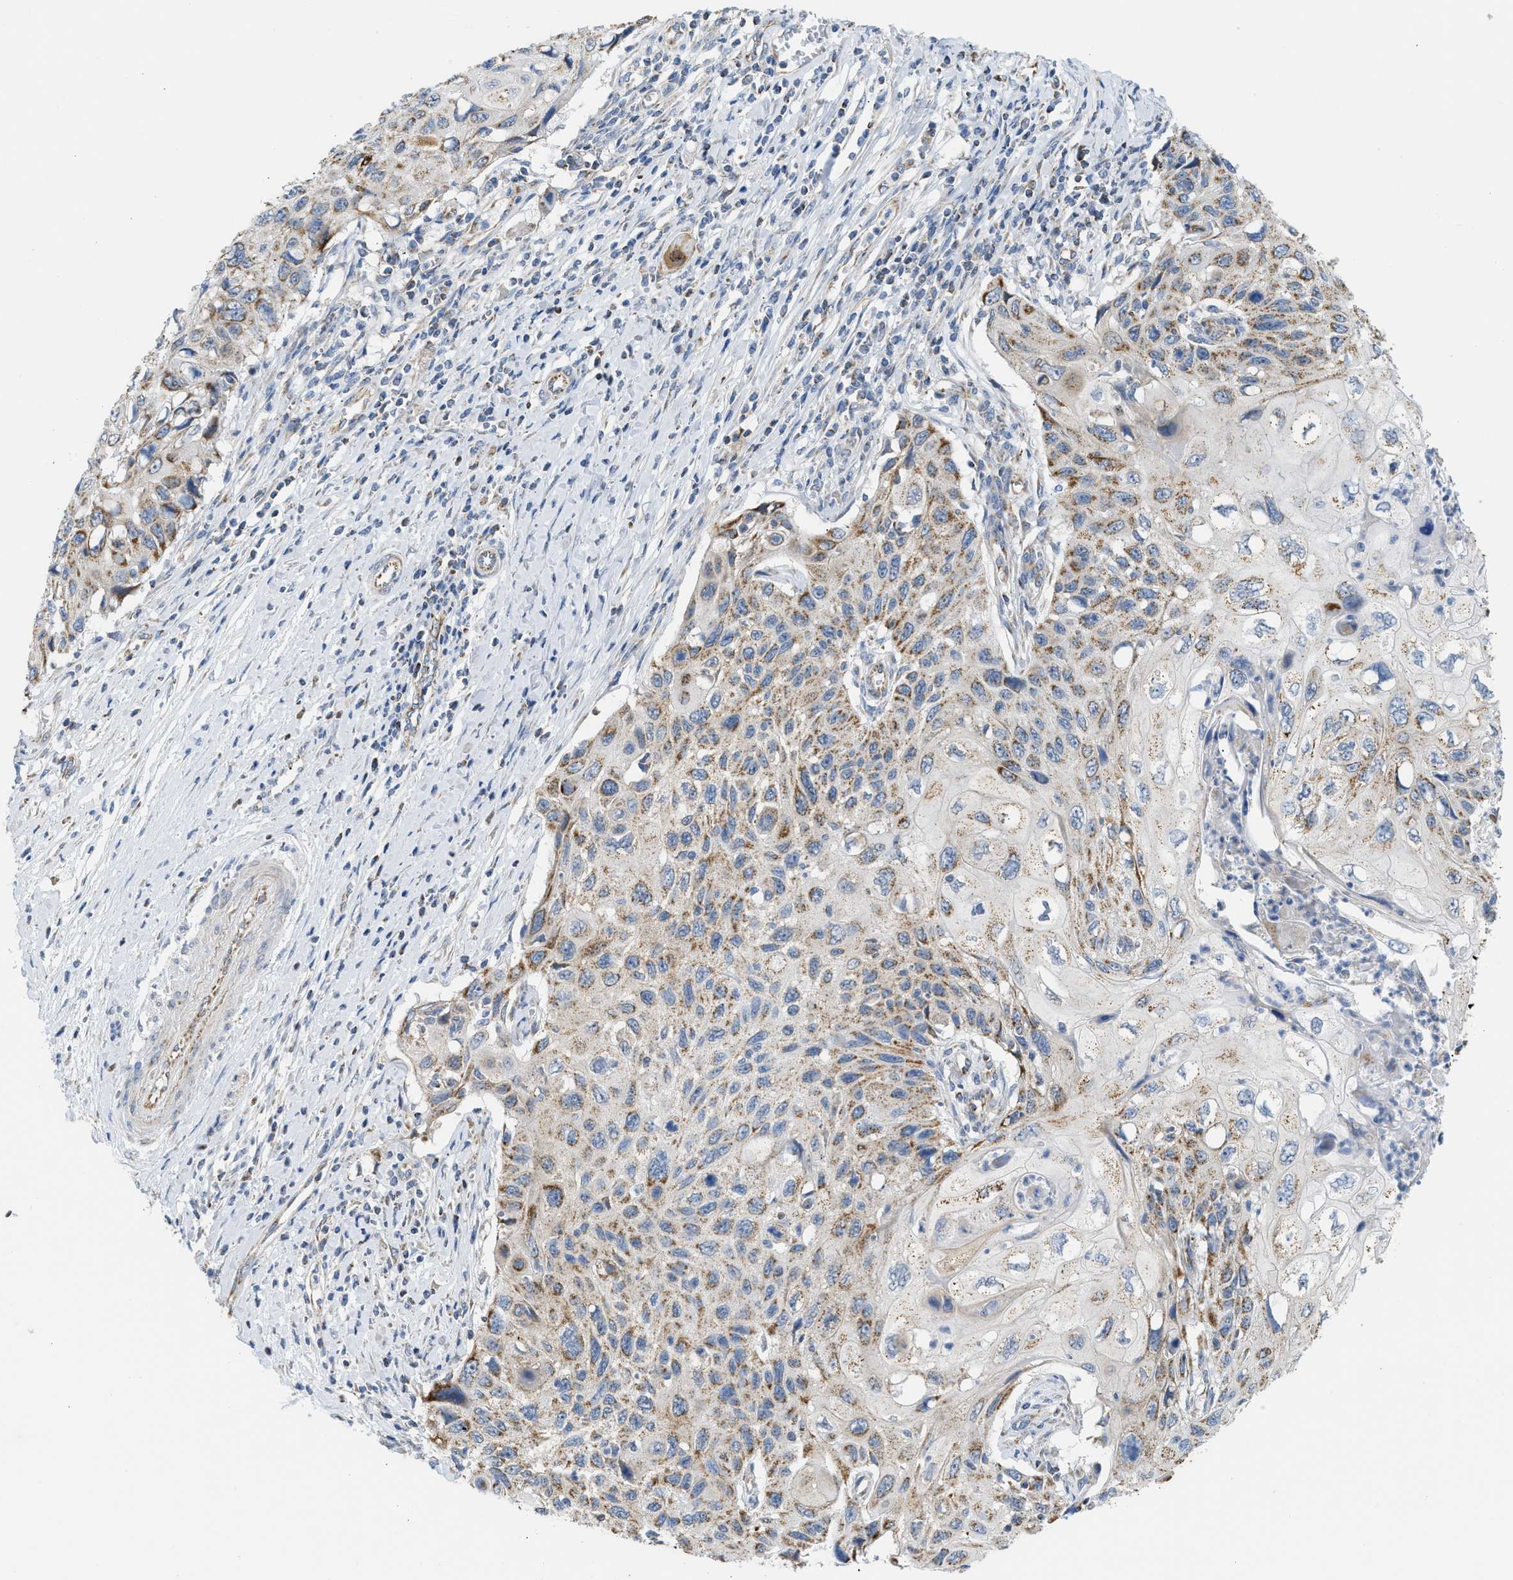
{"staining": {"intensity": "moderate", "quantity": ">75%", "location": "cytoplasmic/membranous"}, "tissue": "cervical cancer", "cell_type": "Tumor cells", "image_type": "cancer", "snomed": [{"axis": "morphology", "description": "Squamous cell carcinoma, NOS"}, {"axis": "topography", "description": "Cervix"}], "caption": "This image shows IHC staining of cervical cancer, with medium moderate cytoplasmic/membranous staining in approximately >75% of tumor cells.", "gene": "GOT2", "patient": {"sex": "female", "age": 70}}